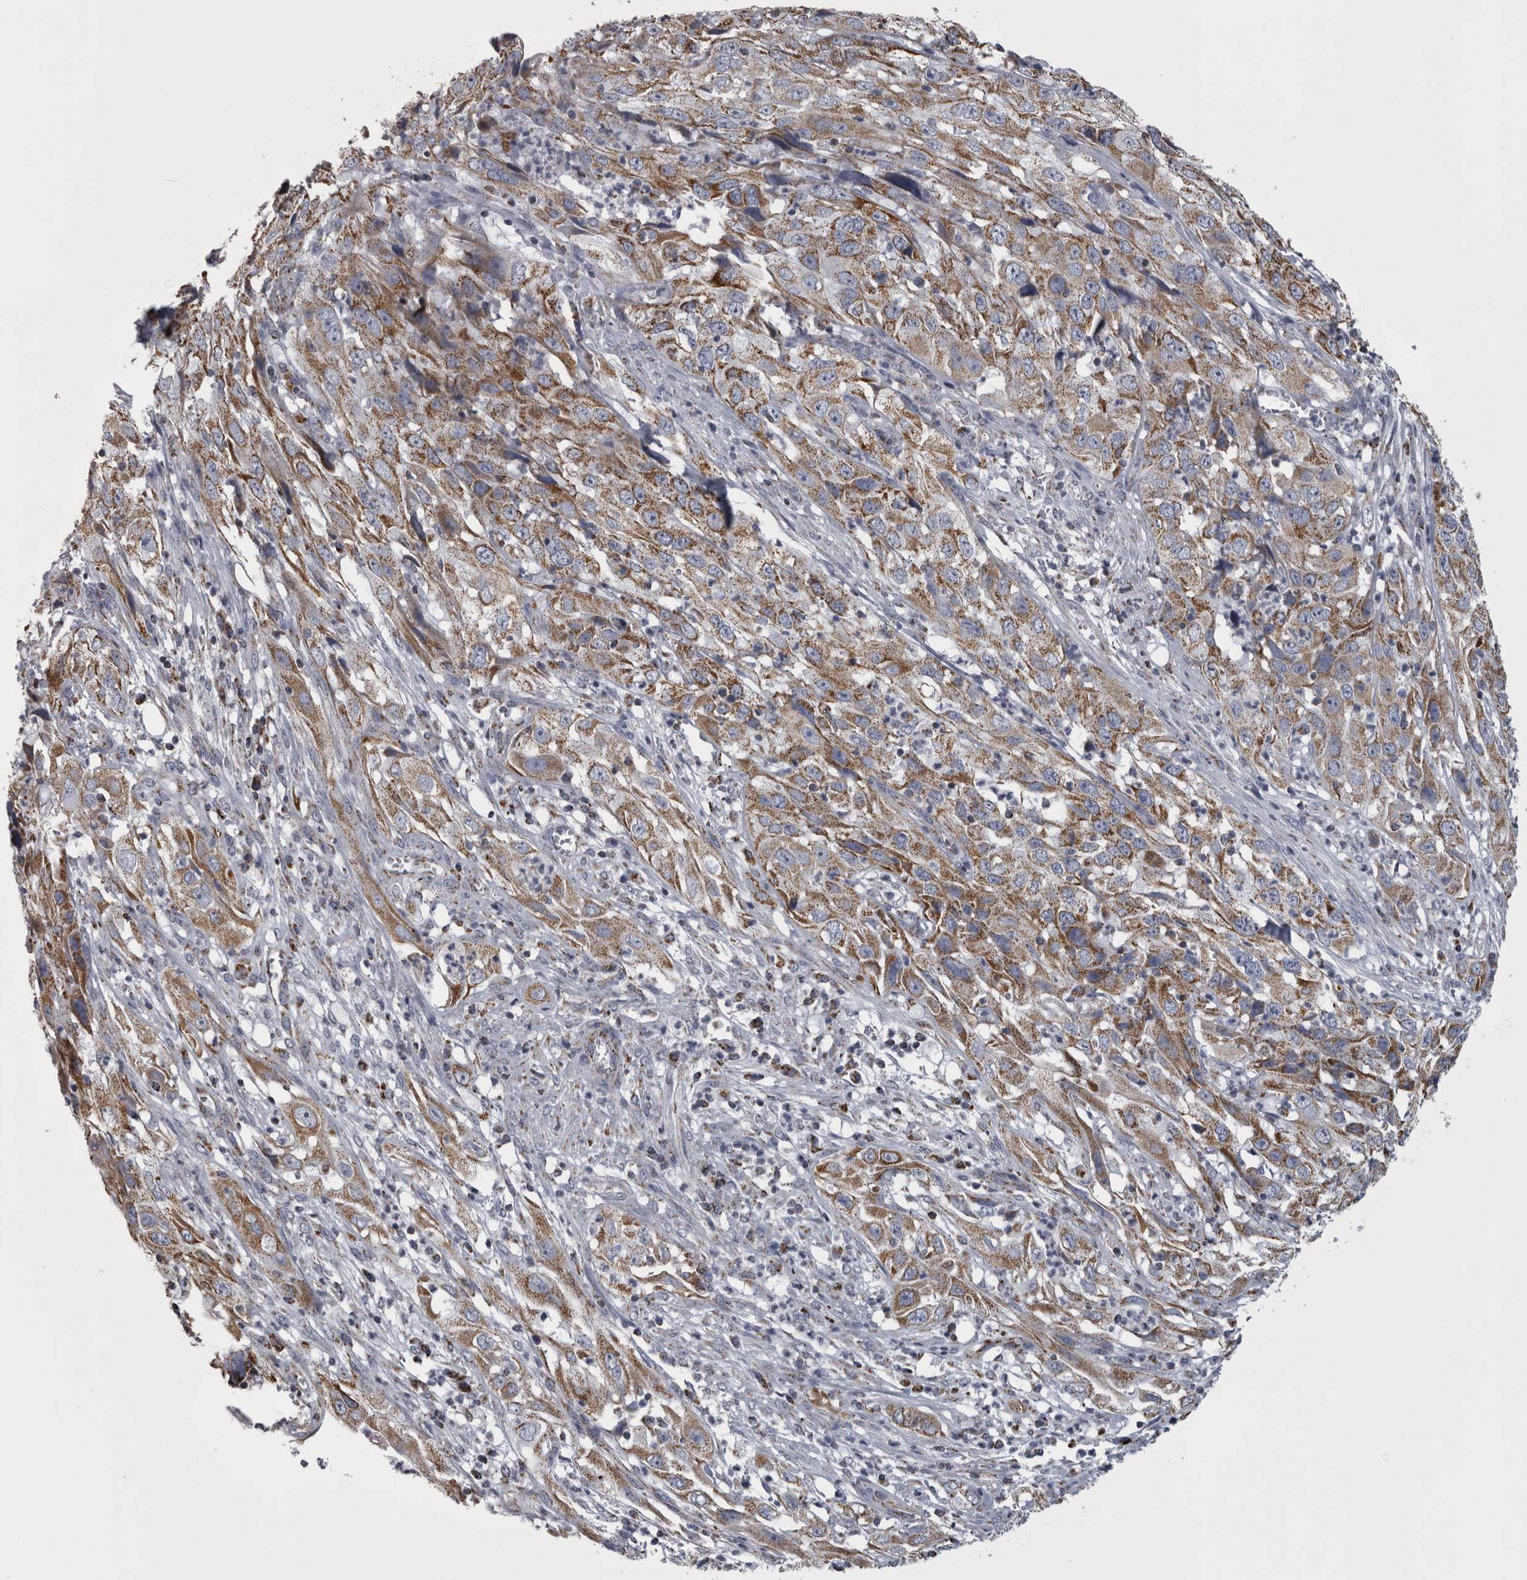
{"staining": {"intensity": "moderate", "quantity": ">75%", "location": "cytoplasmic/membranous"}, "tissue": "cervical cancer", "cell_type": "Tumor cells", "image_type": "cancer", "snomed": [{"axis": "morphology", "description": "Squamous cell carcinoma, NOS"}, {"axis": "topography", "description": "Cervix"}], "caption": "This micrograph demonstrates IHC staining of cervical squamous cell carcinoma, with medium moderate cytoplasmic/membranous expression in approximately >75% of tumor cells.", "gene": "MDH2", "patient": {"sex": "female", "age": 32}}